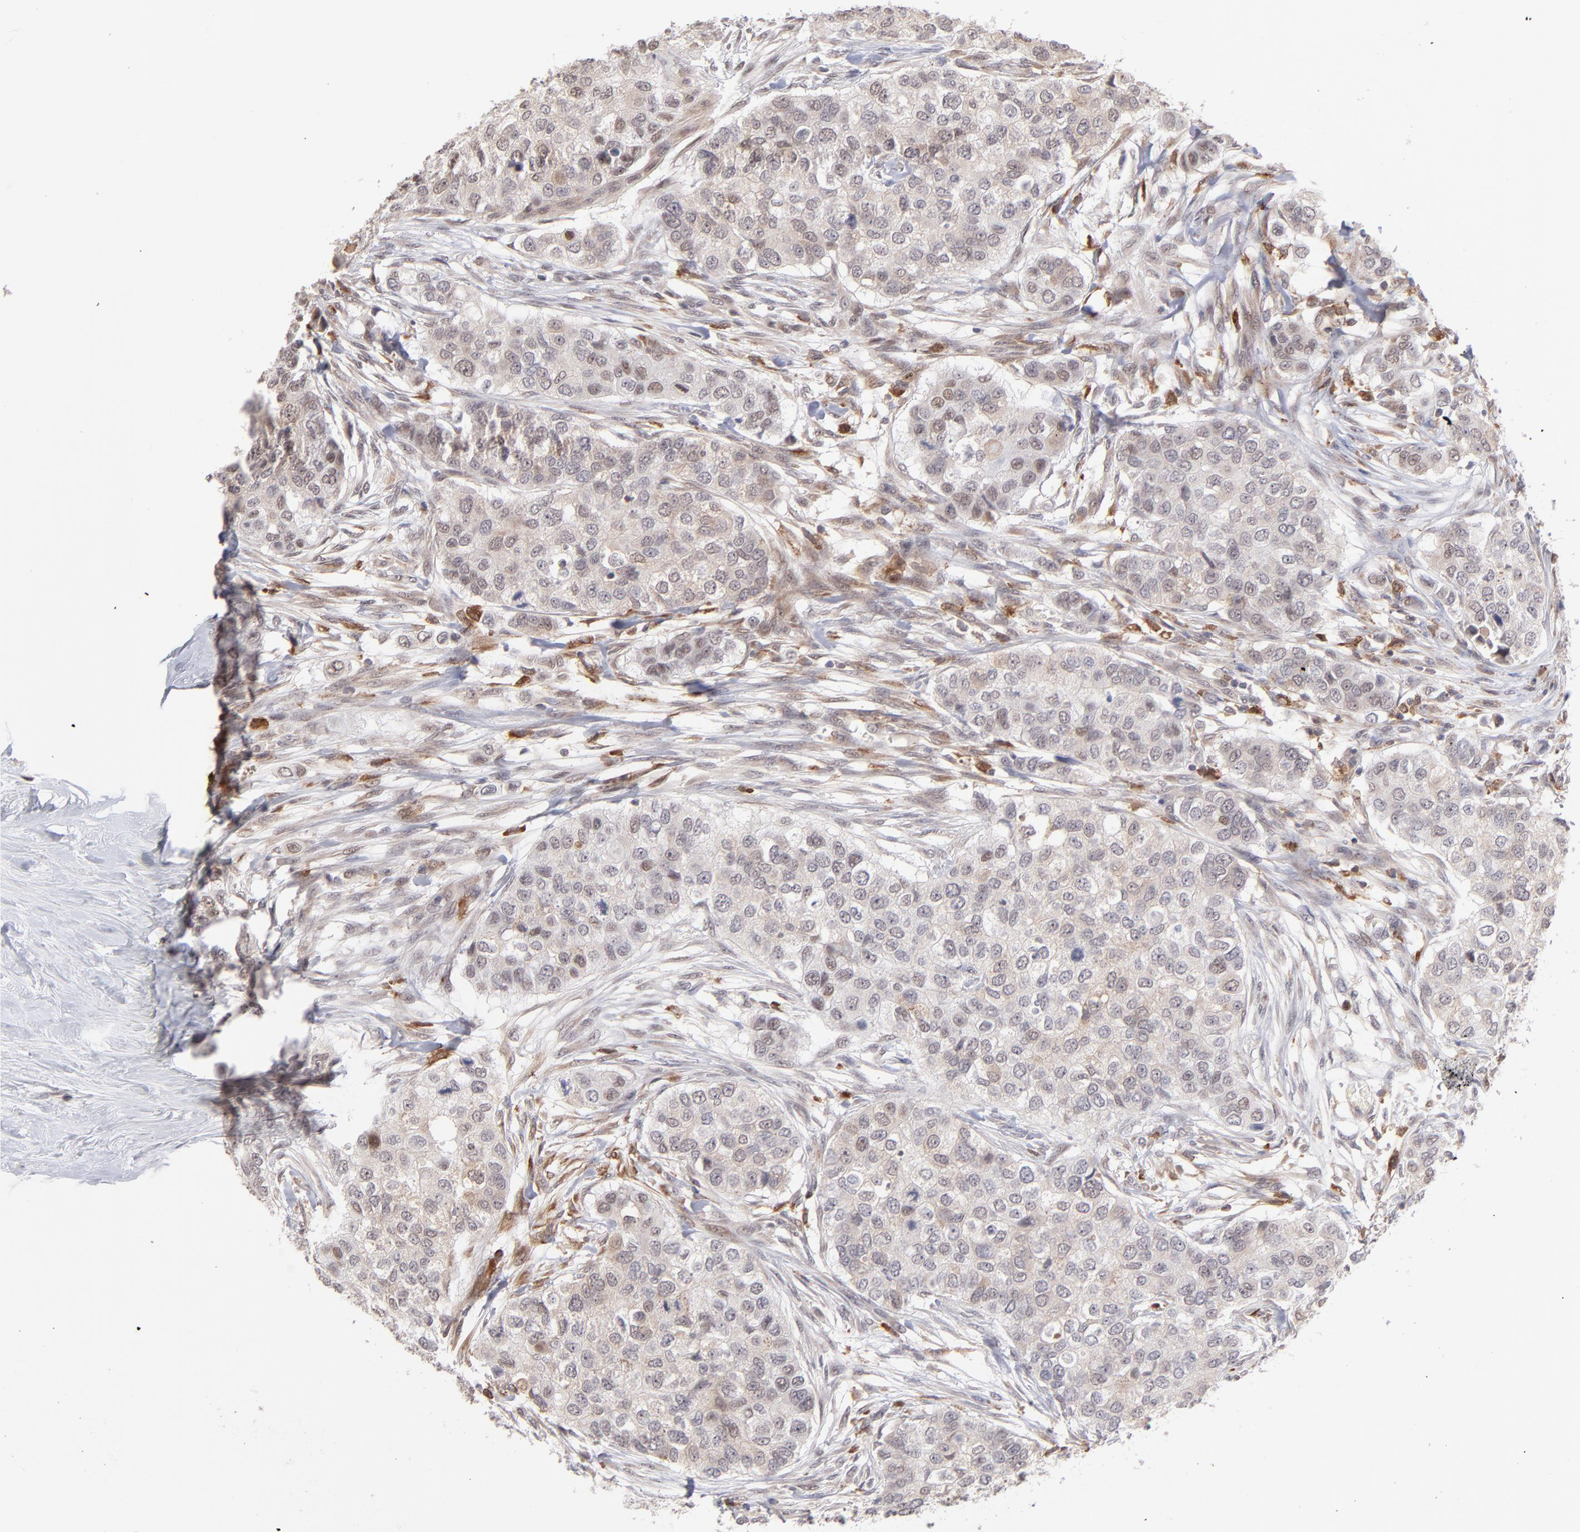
{"staining": {"intensity": "weak", "quantity": "<25%", "location": "nuclear"}, "tissue": "breast cancer", "cell_type": "Tumor cells", "image_type": "cancer", "snomed": [{"axis": "morphology", "description": "Normal tissue, NOS"}, {"axis": "morphology", "description": "Duct carcinoma"}, {"axis": "topography", "description": "Breast"}], "caption": "Tumor cells are negative for protein expression in human breast cancer (intraductal carcinoma).", "gene": "OAS1", "patient": {"sex": "female", "age": 49}}